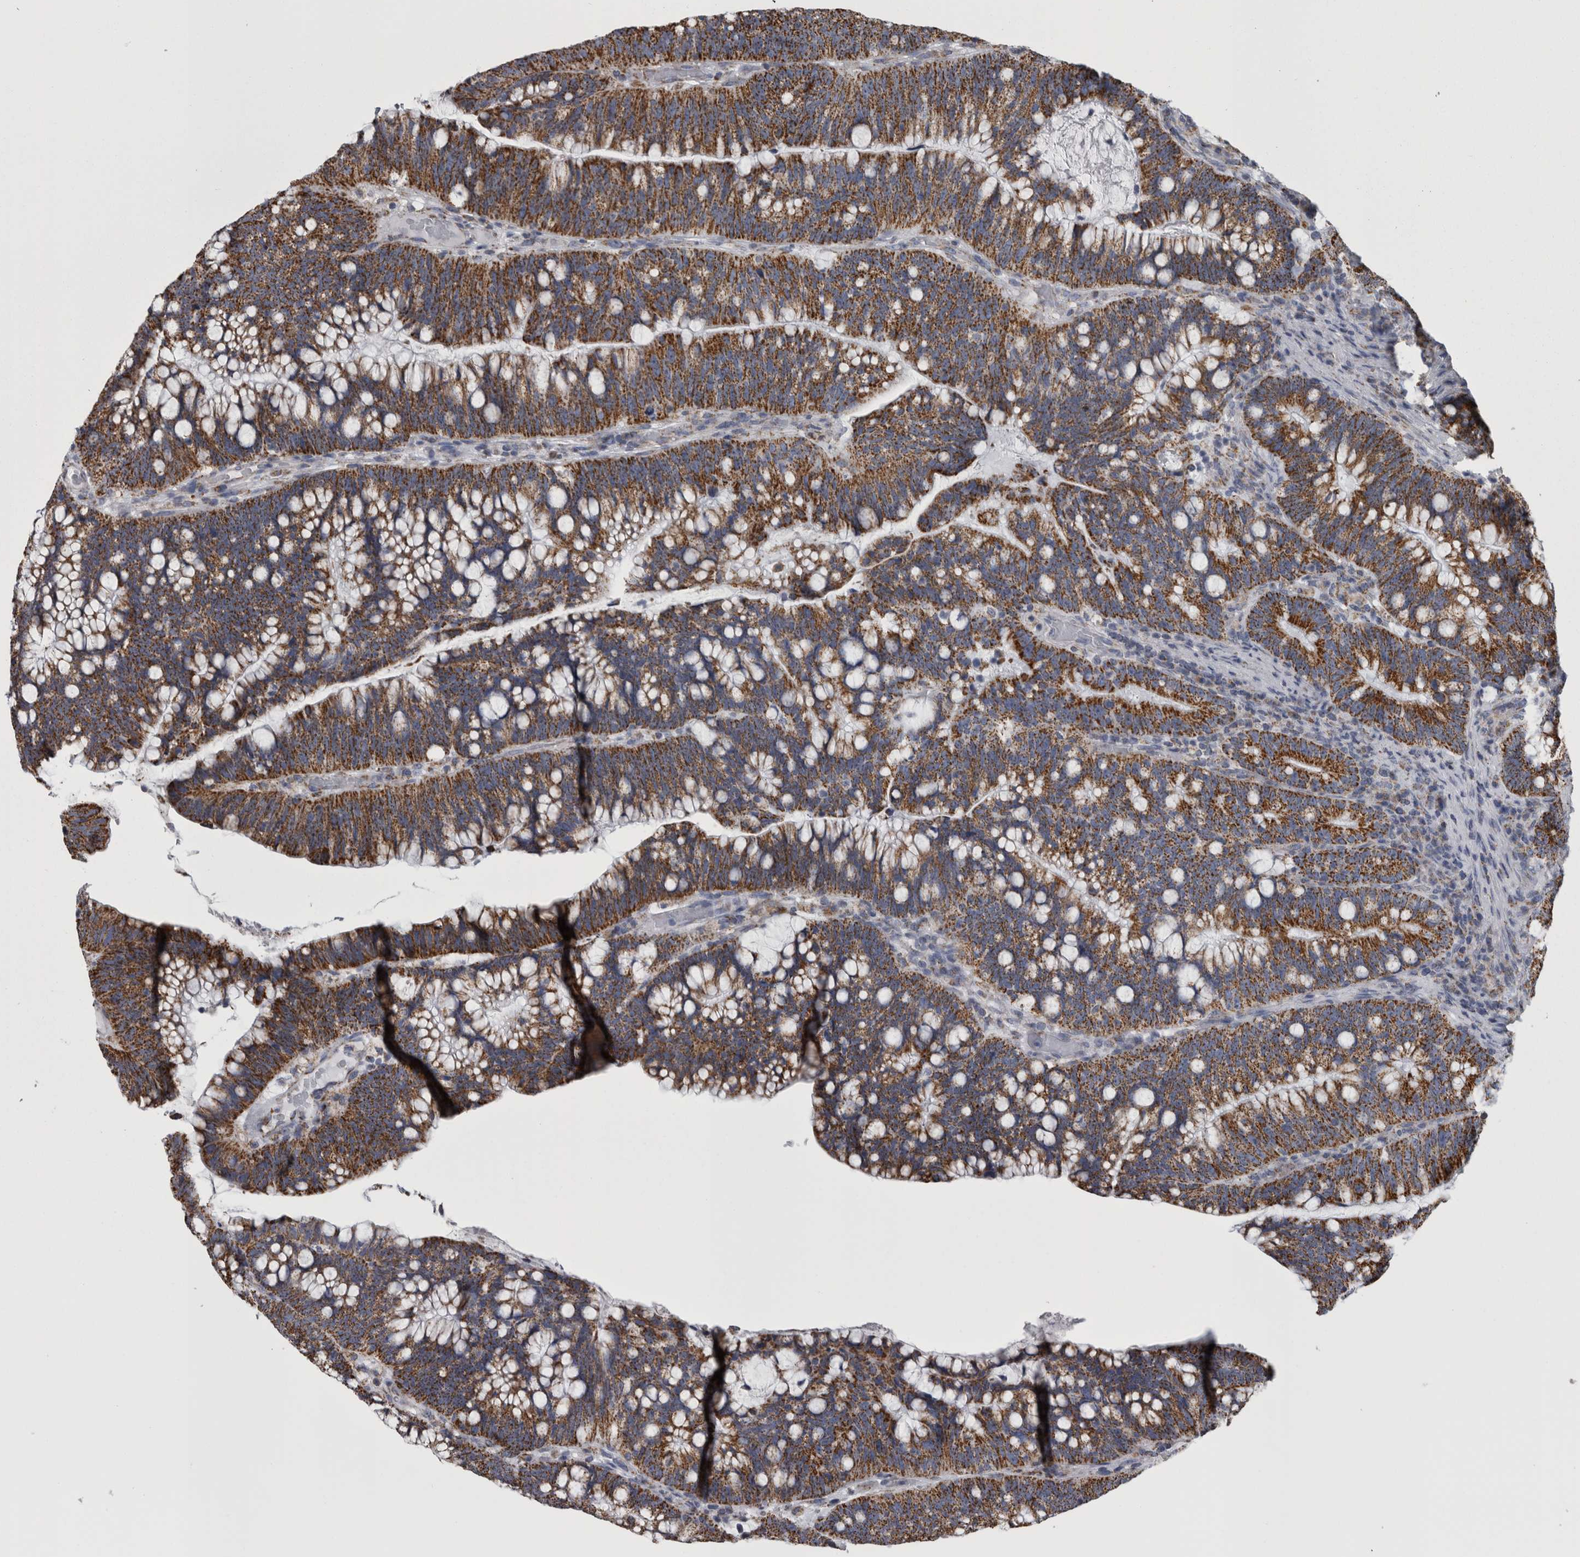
{"staining": {"intensity": "strong", "quantity": ">75%", "location": "cytoplasmic/membranous"}, "tissue": "colorectal cancer", "cell_type": "Tumor cells", "image_type": "cancer", "snomed": [{"axis": "morphology", "description": "Adenocarcinoma, NOS"}, {"axis": "topography", "description": "Colon"}], "caption": "Colorectal cancer stained with a brown dye displays strong cytoplasmic/membranous positive expression in about >75% of tumor cells.", "gene": "MDH2", "patient": {"sex": "female", "age": 66}}